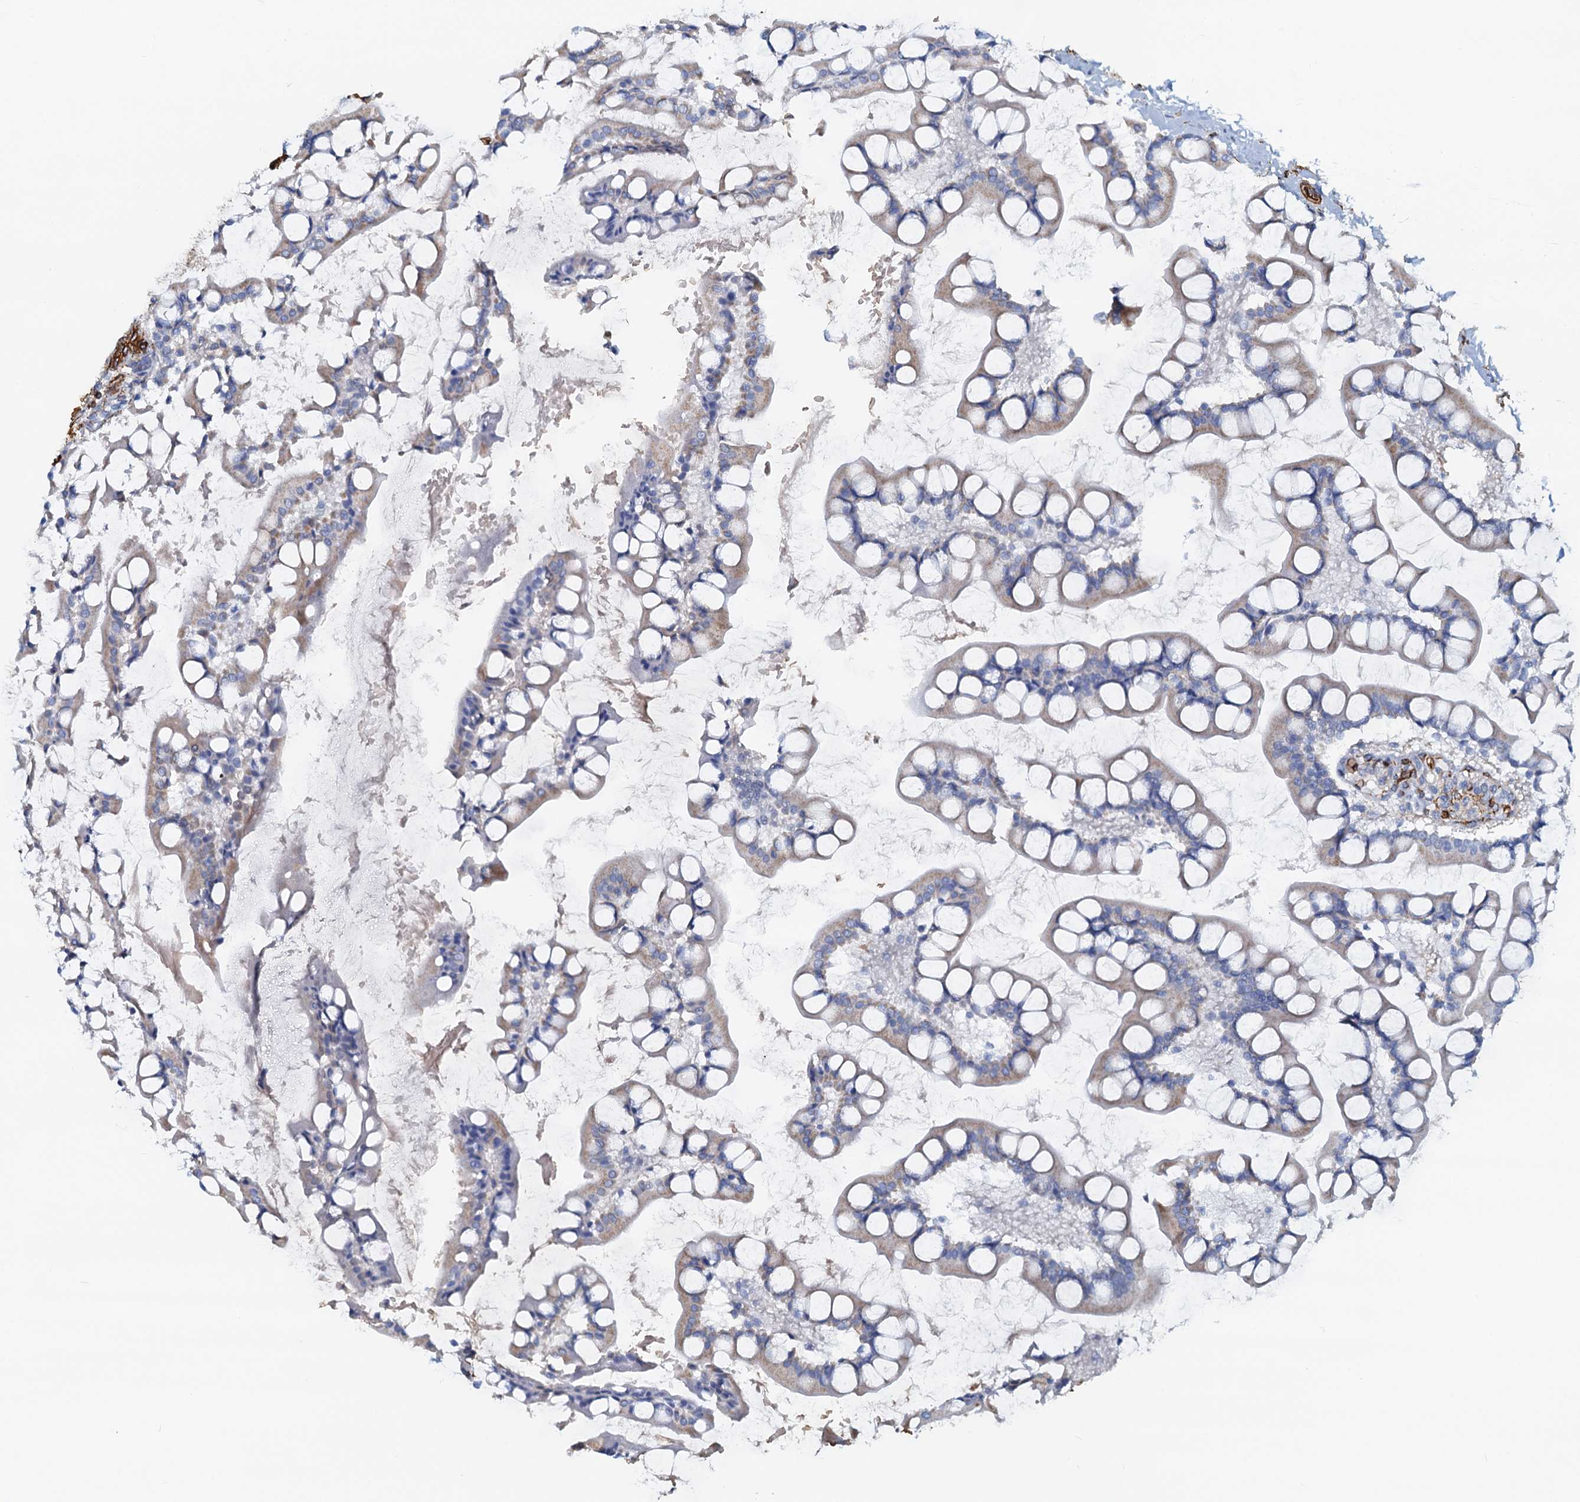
{"staining": {"intensity": "negative", "quantity": "none", "location": "none"}, "tissue": "small intestine", "cell_type": "Glandular cells", "image_type": "normal", "snomed": [{"axis": "morphology", "description": "Normal tissue, NOS"}, {"axis": "topography", "description": "Small intestine"}], "caption": "Immunohistochemistry histopathology image of normal human small intestine stained for a protein (brown), which exhibits no positivity in glandular cells.", "gene": "DGKG", "patient": {"sex": "male", "age": 52}}